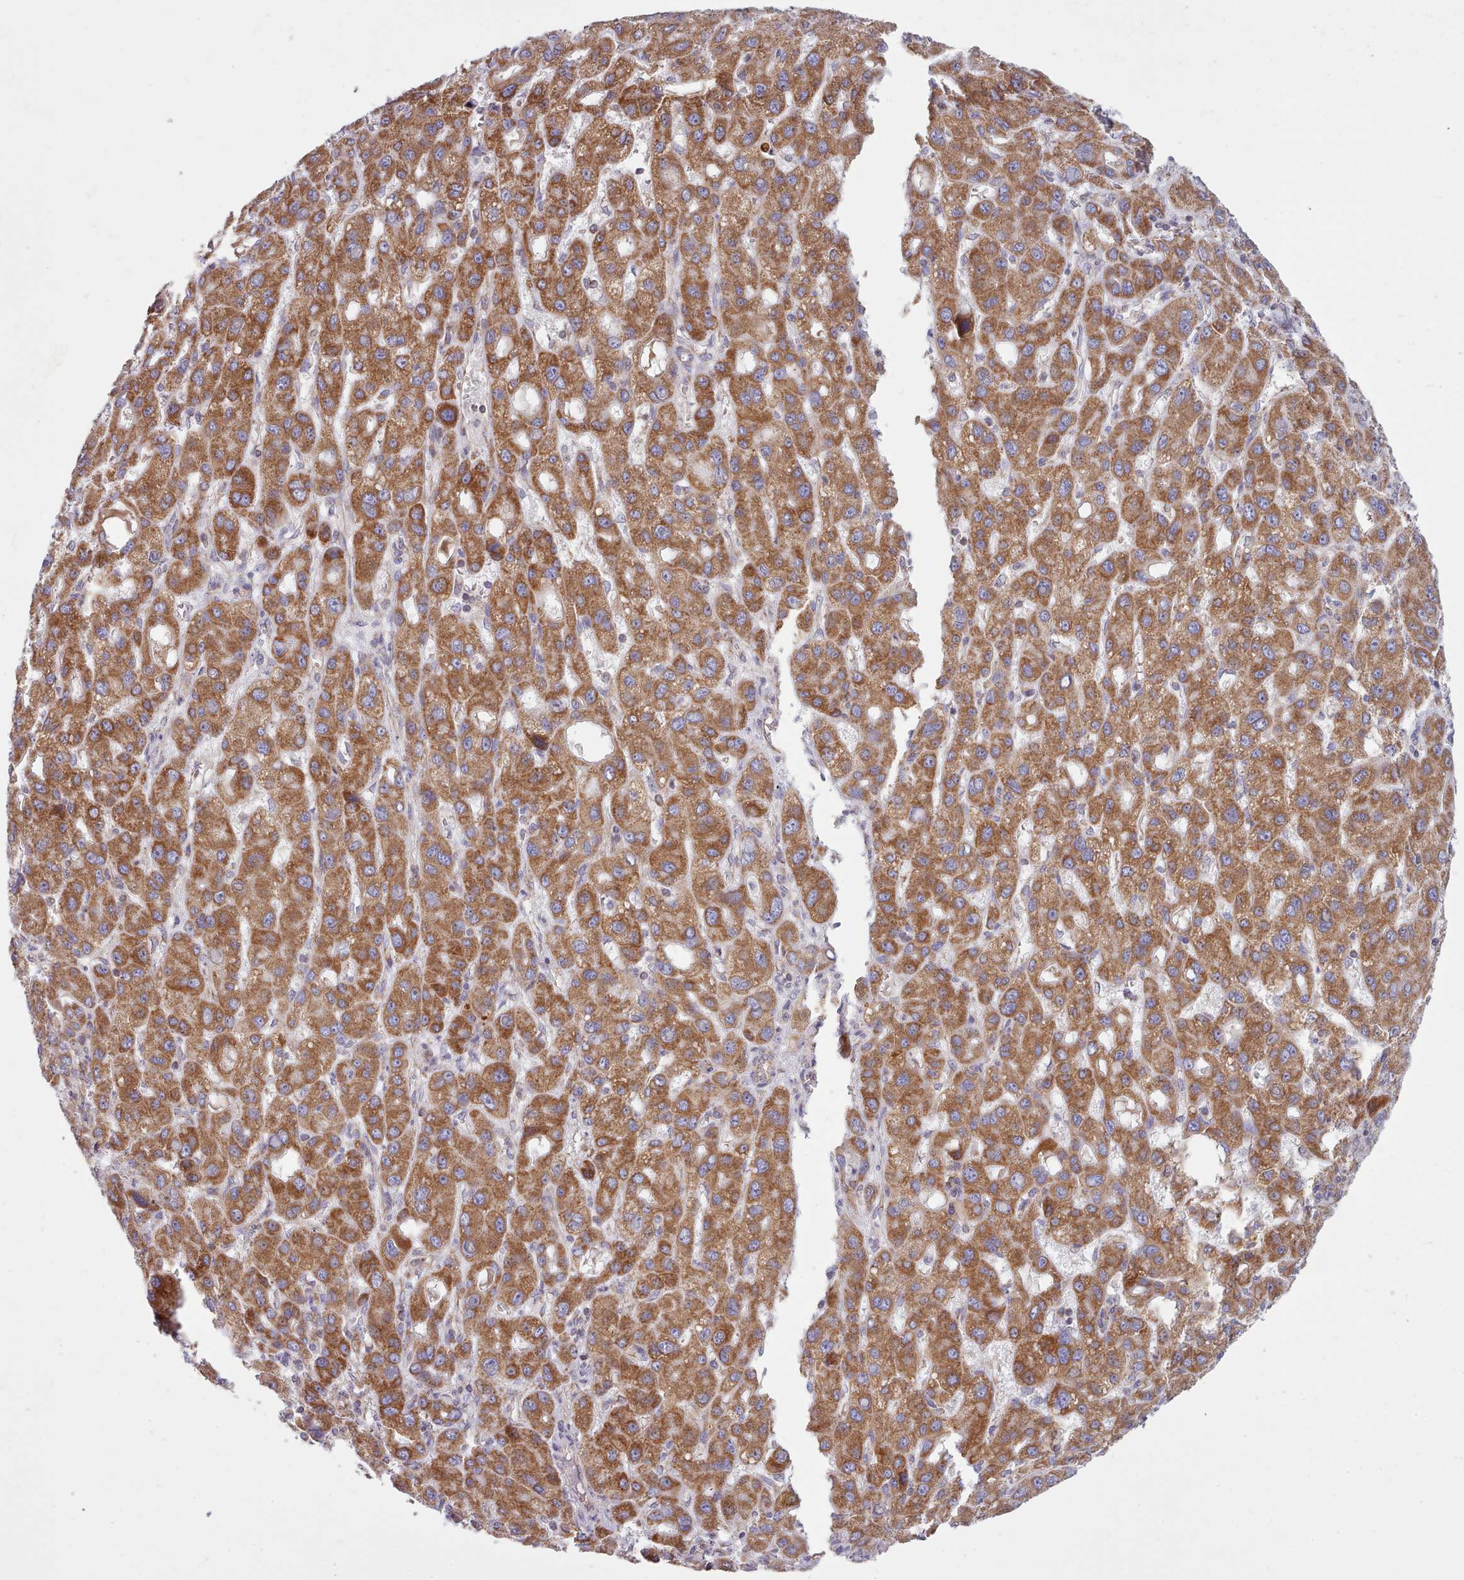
{"staining": {"intensity": "strong", "quantity": ">75%", "location": "cytoplasmic/membranous"}, "tissue": "liver cancer", "cell_type": "Tumor cells", "image_type": "cancer", "snomed": [{"axis": "morphology", "description": "Carcinoma, Hepatocellular, NOS"}, {"axis": "topography", "description": "Liver"}], "caption": "Human hepatocellular carcinoma (liver) stained for a protein (brown) demonstrates strong cytoplasmic/membranous positive staining in approximately >75% of tumor cells.", "gene": "SRP54", "patient": {"sex": "male", "age": 55}}